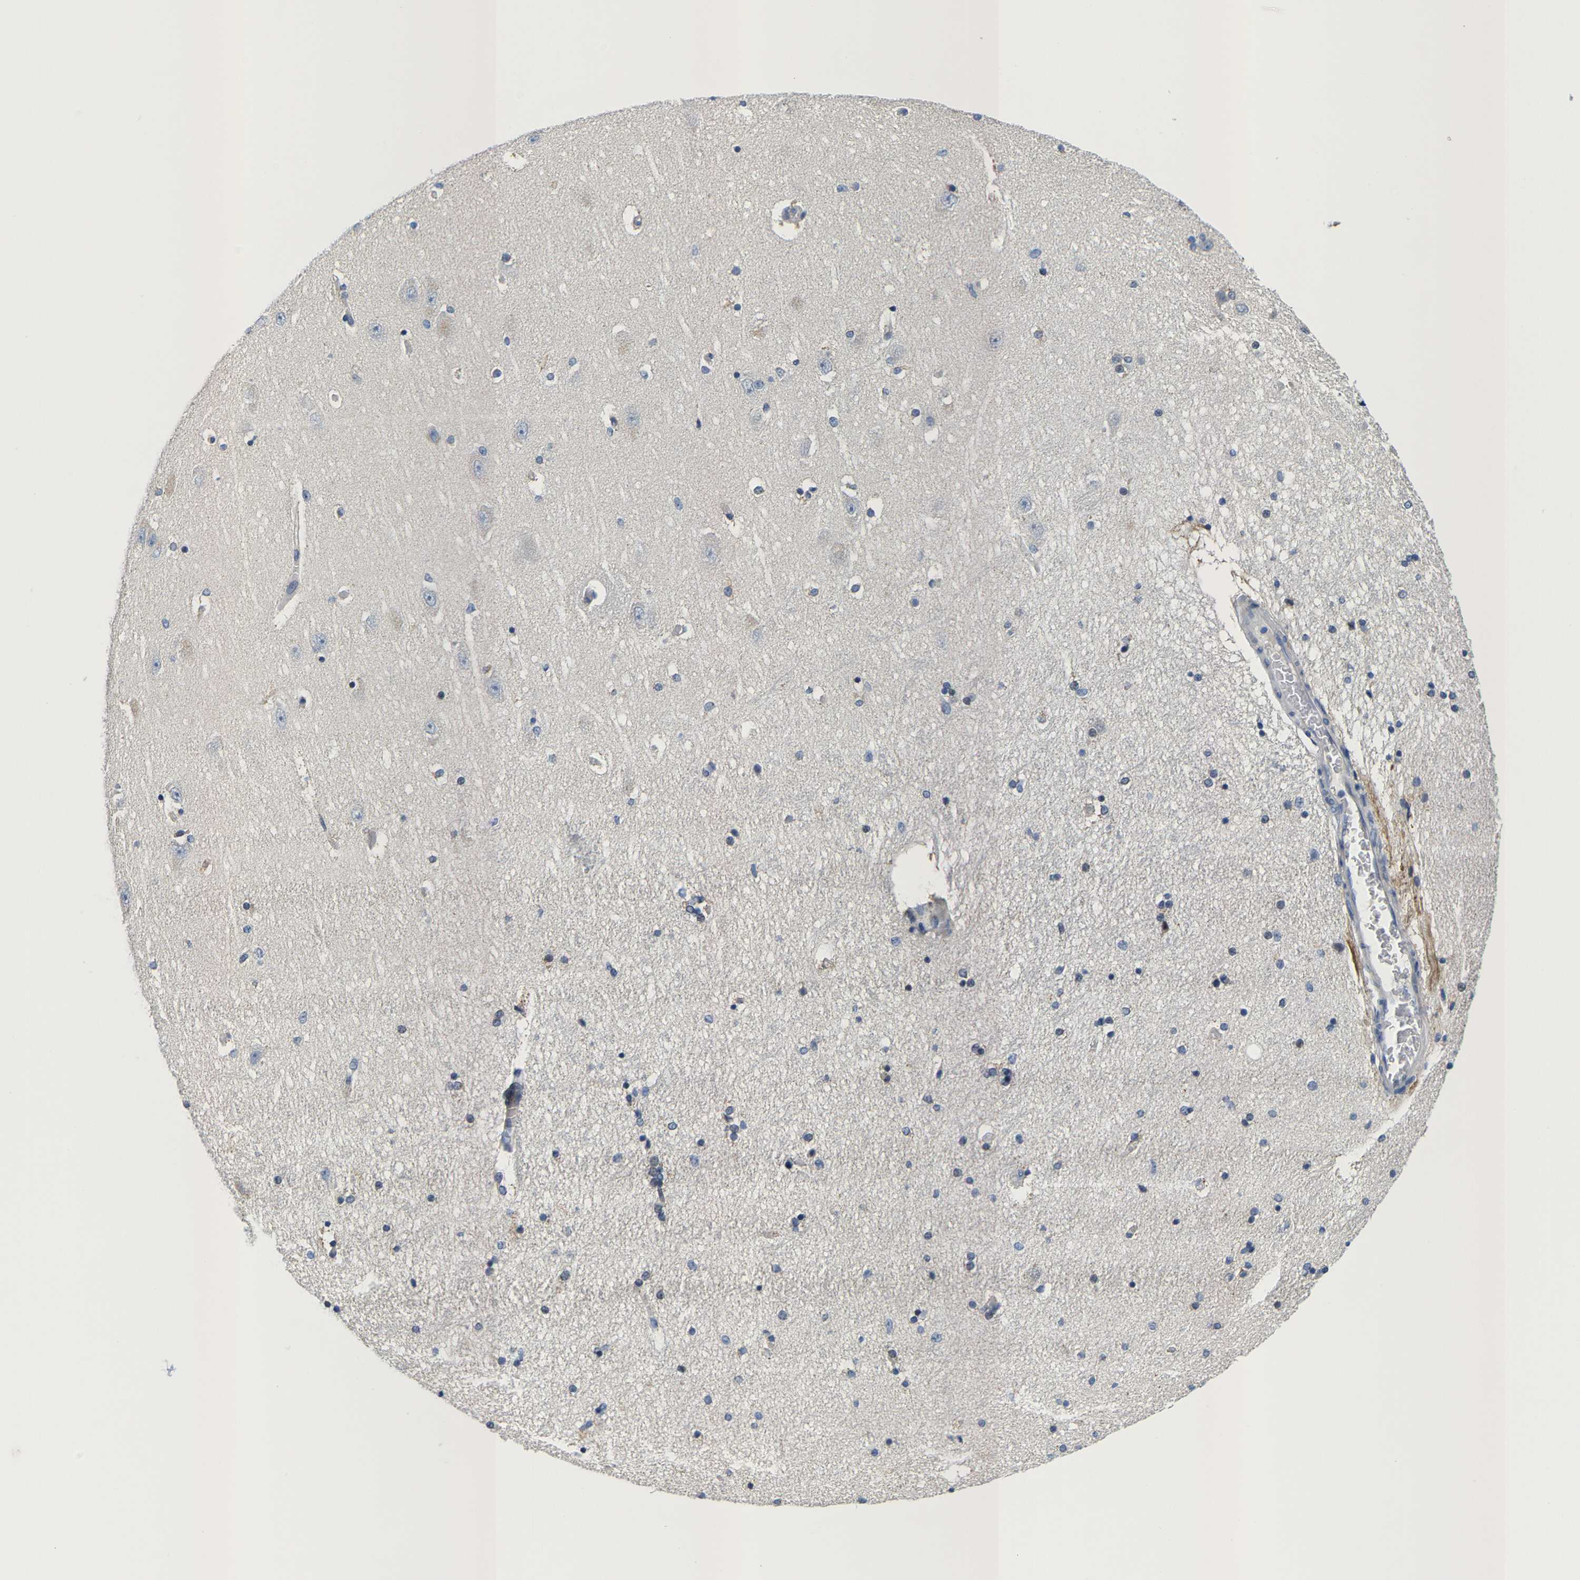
{"staining": {"intensity": "negative", "quantity": "none", "location": "none"}, "tissue": "hippocampus", "cell_type": "Glial cells", "image_type": "normal", "snomed": [{"axis": "morphology", "description": "Normal tissue, NOS"}, {"axis": "topography", "description": "Hippocampus"}], "caption": "High power microscopy histopathology image of an immunohistochemistry histopathology image of normal hippocampus, revealing no significant staining in glial cells.", "gene": "KLHL1", "patient": {"sex": "female", "age": 54}}